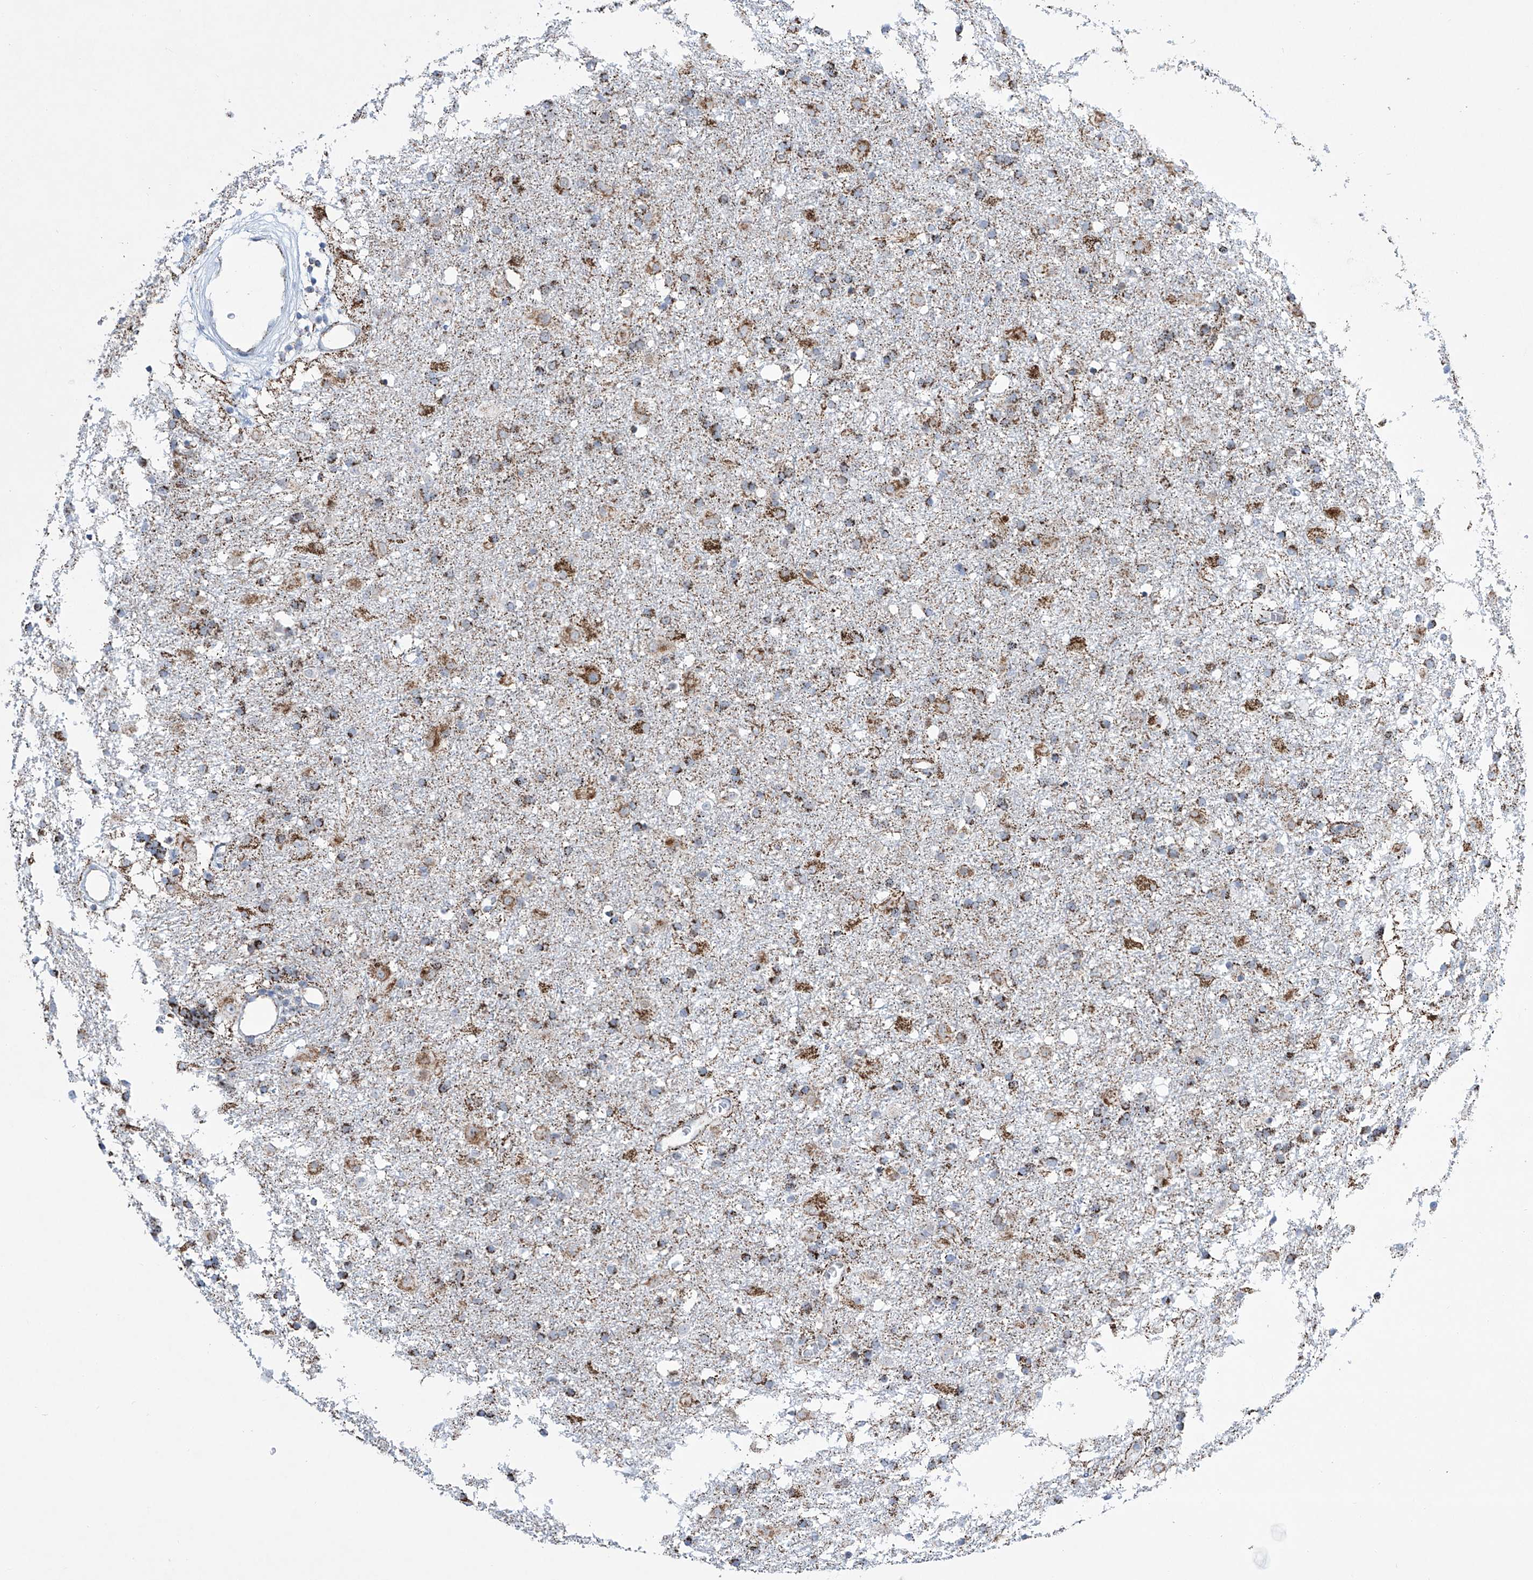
{"staining": {"intensity": "moderate", "quantity": ">75%", "location": "cytoplasmic/membranous"}, "tissue": "glioma", "cell_type": "Tumor cells", "image_type": "cancer", "snomed": [{"axis": "morphology", "description": "Glioma, malignant, Low grade"}, {"axis": "topography", "description": "Brain"}], "caption": "Human malignant glioma (low-grade) stained with a protein marker shows moderate staining in tumor cells.", "gene": "ALDH6A1", "patient": {"sex": "male", "age": 65}}